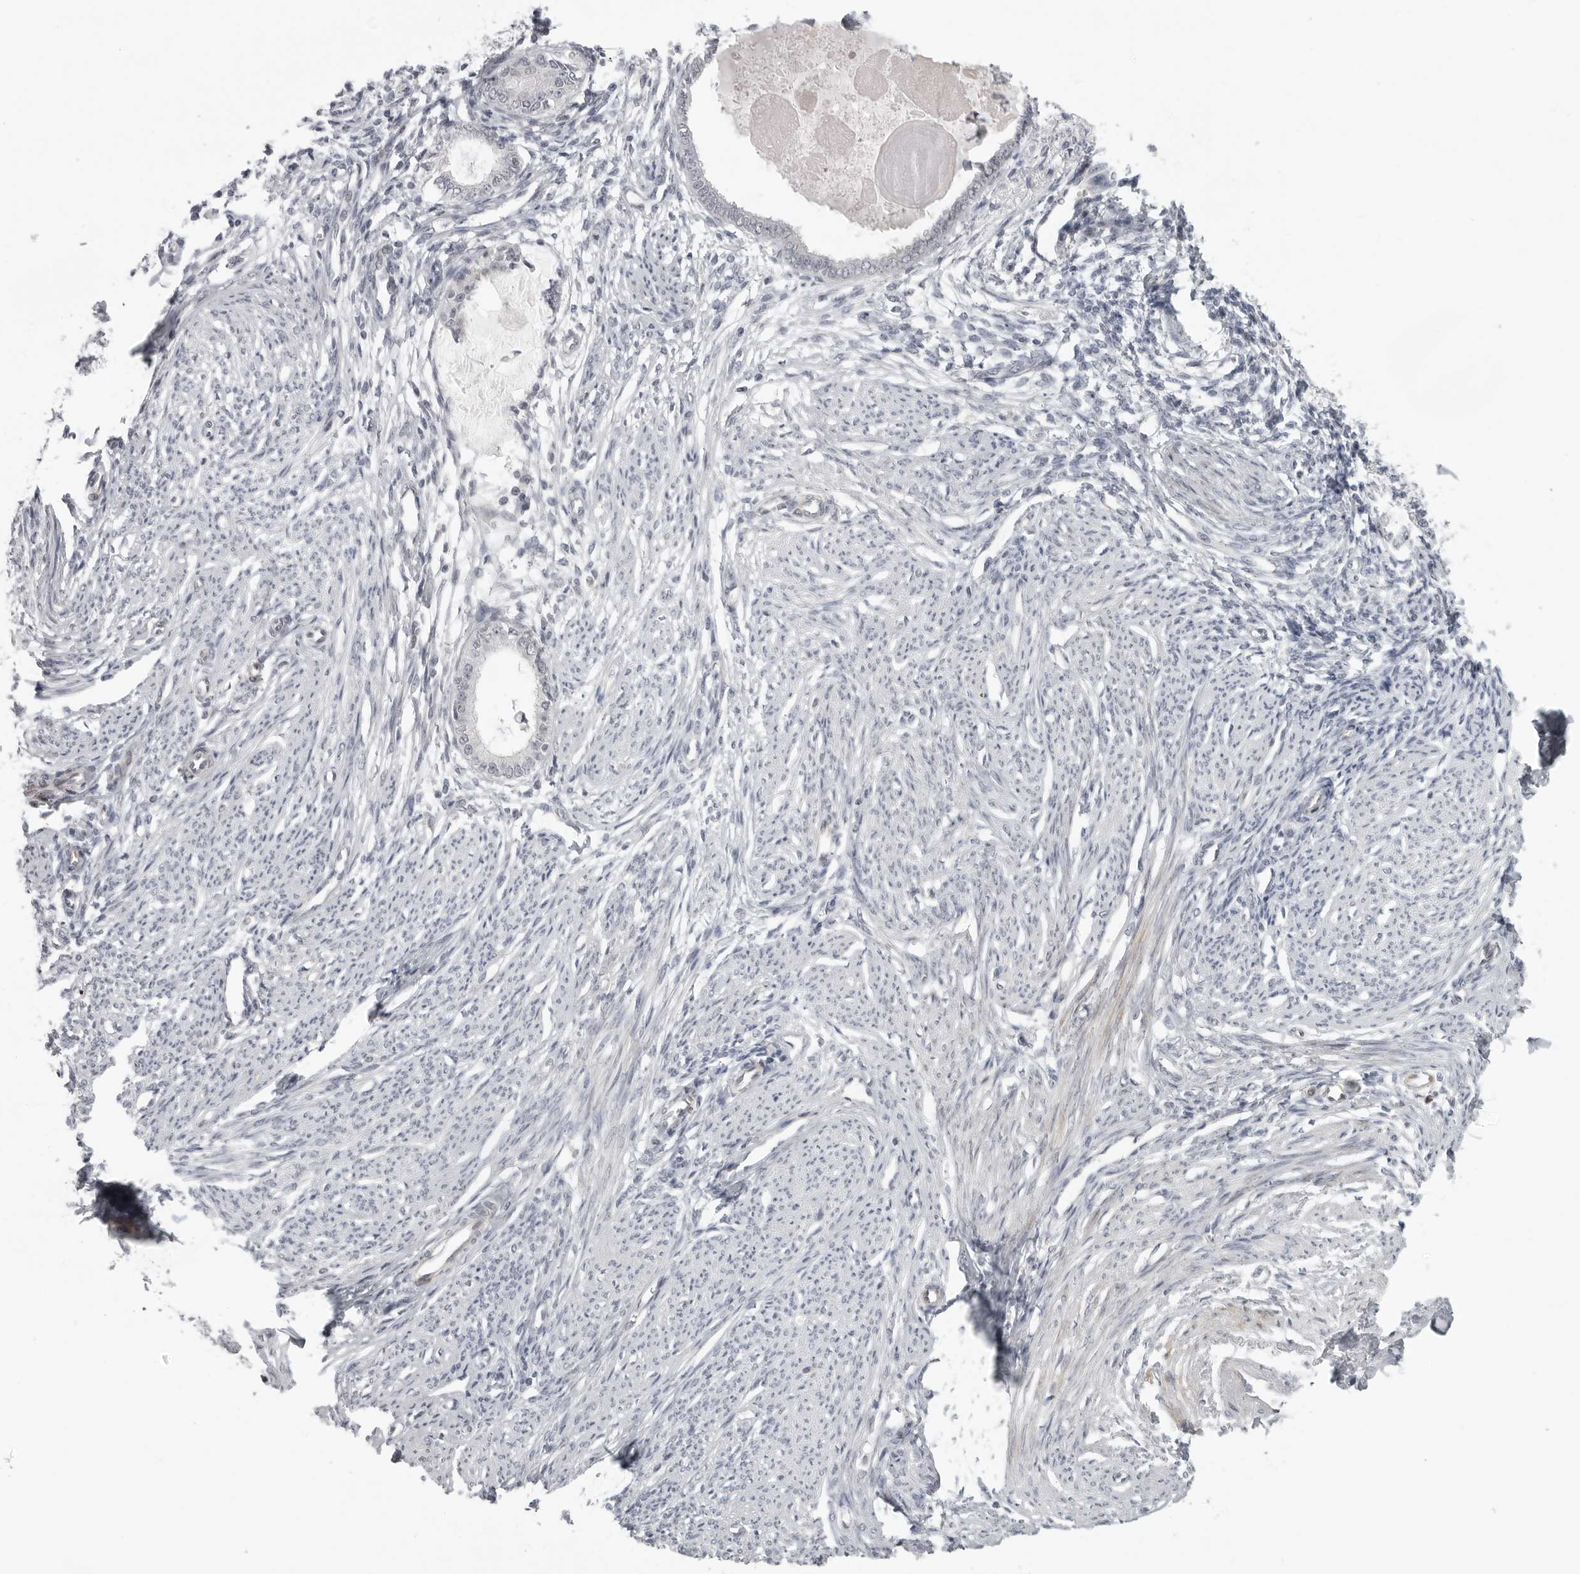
{"staining": {"intensity": "negative", "quantity": "none", "location": "none"}, "tissue": "endometrium", "cell_type": "Cells in endometrial stroma", "image_type": "normal", "snomed": [{"axis": "morphology", "description": "Normal tissue, NOS"}, {"axis": "topography", "description": "Endometrium"}], "caption": "An immunohistochemistry (IHC) histopathology image of unremarkable endometrium is shown. There is no staining in cells in endometrial stroma of endometrium.", "gene": "TUT4", "patient": {"sex": "female", "age": 56}}